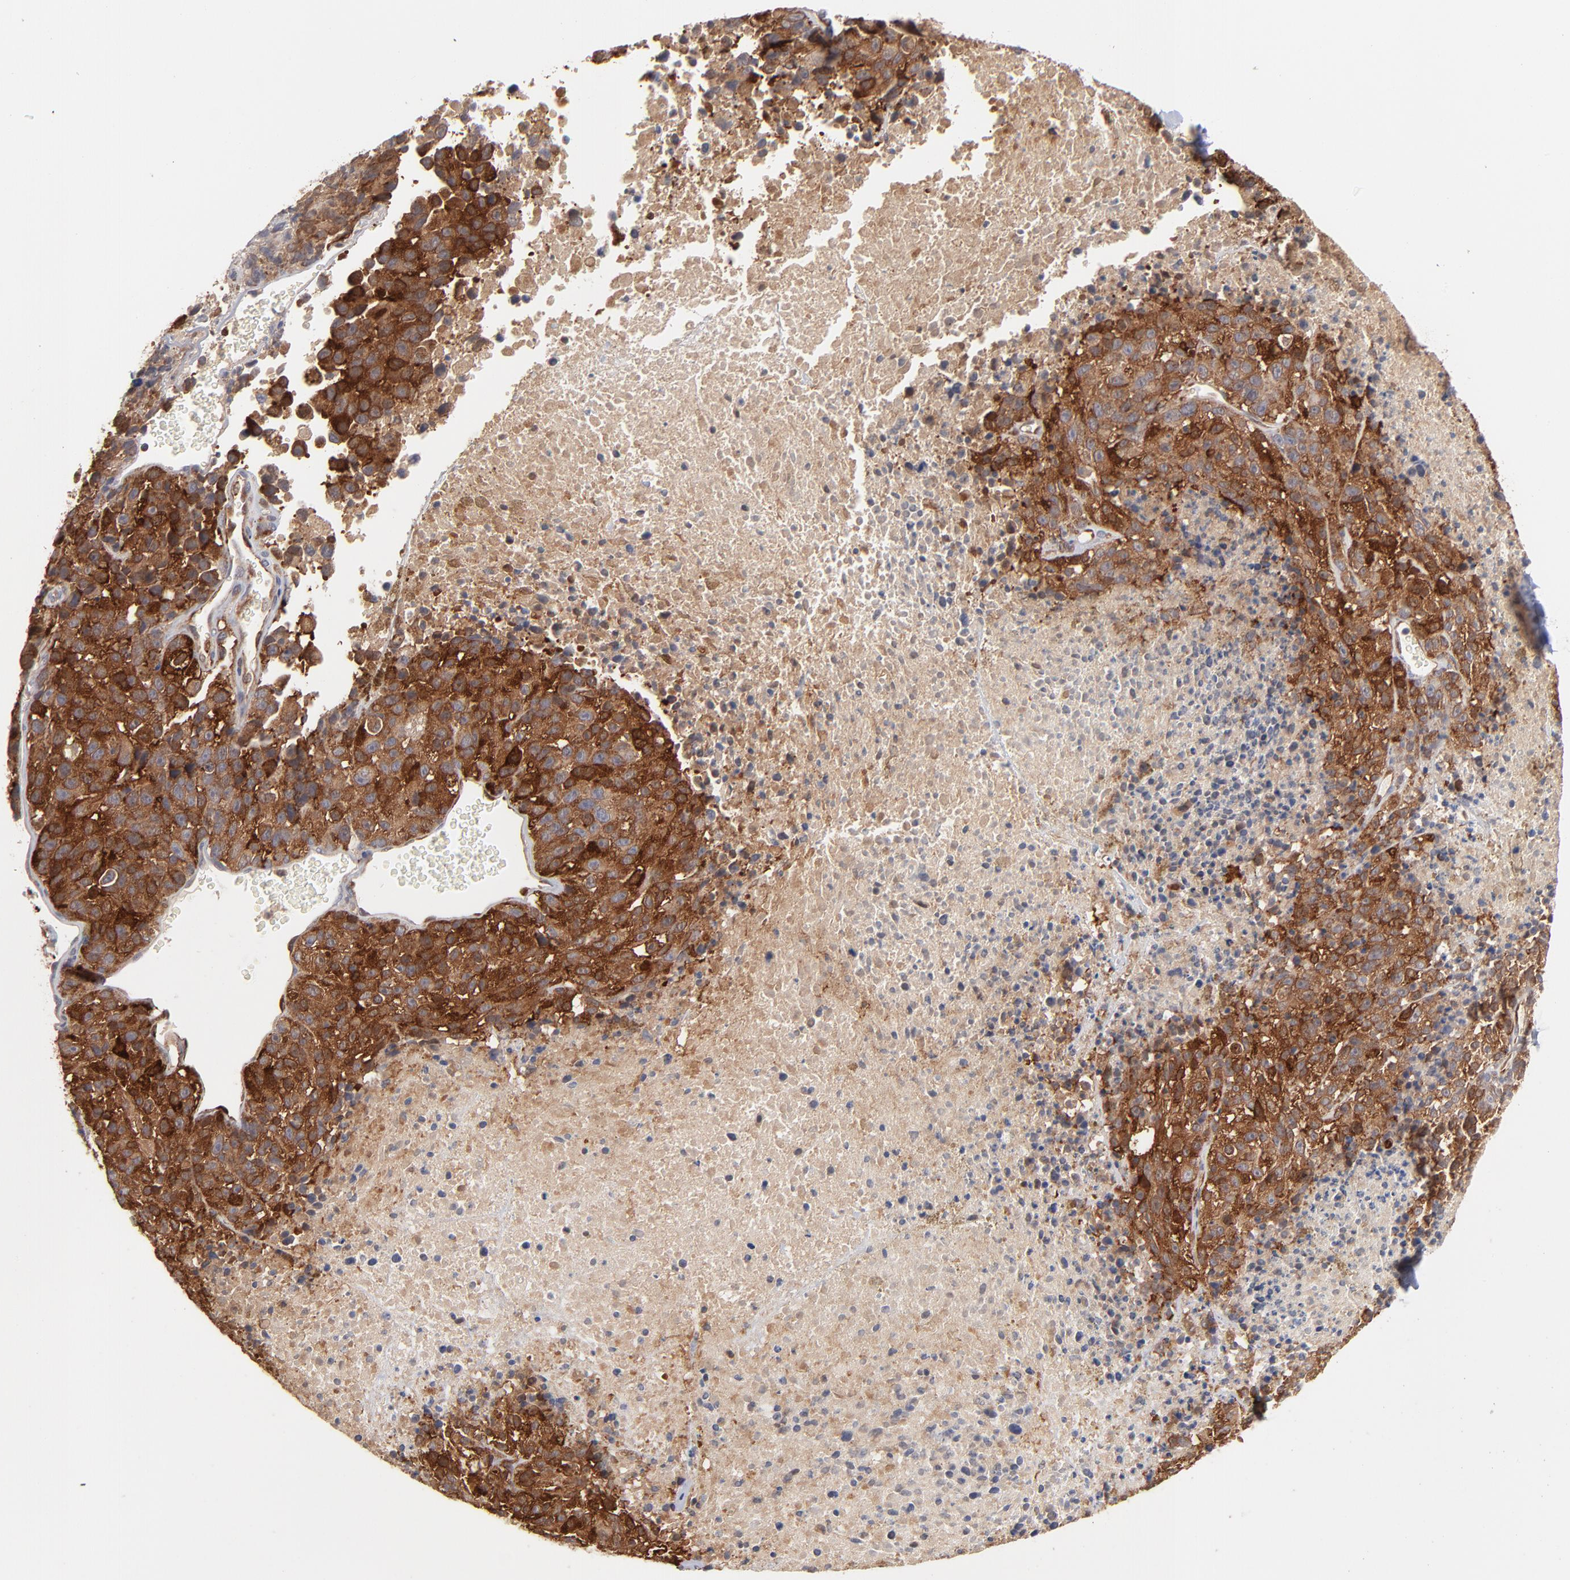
{"staining": {"intensity": "strong", "quantity": ">75%", "location": "cytoplasmic/membranous"}, "tissue": "melanoma", "cell_type": "Tumor cells", "image_type": "cancer", "snomed": [{"axis": "morphology", "description": "Malignant melanoma, Metastatic site"}, {"axis": "topography", "description": "Cerebral cortex"}], "caption": "Brown immunohistochemical staining in human malignant melanoma (metastatic site) demonstrates strong cytoplasmic/membranous staining in approximately >75% of tumor cells.", "gene": "IVNS1ABP", "patient": {"sex": "female", "age": 52}}